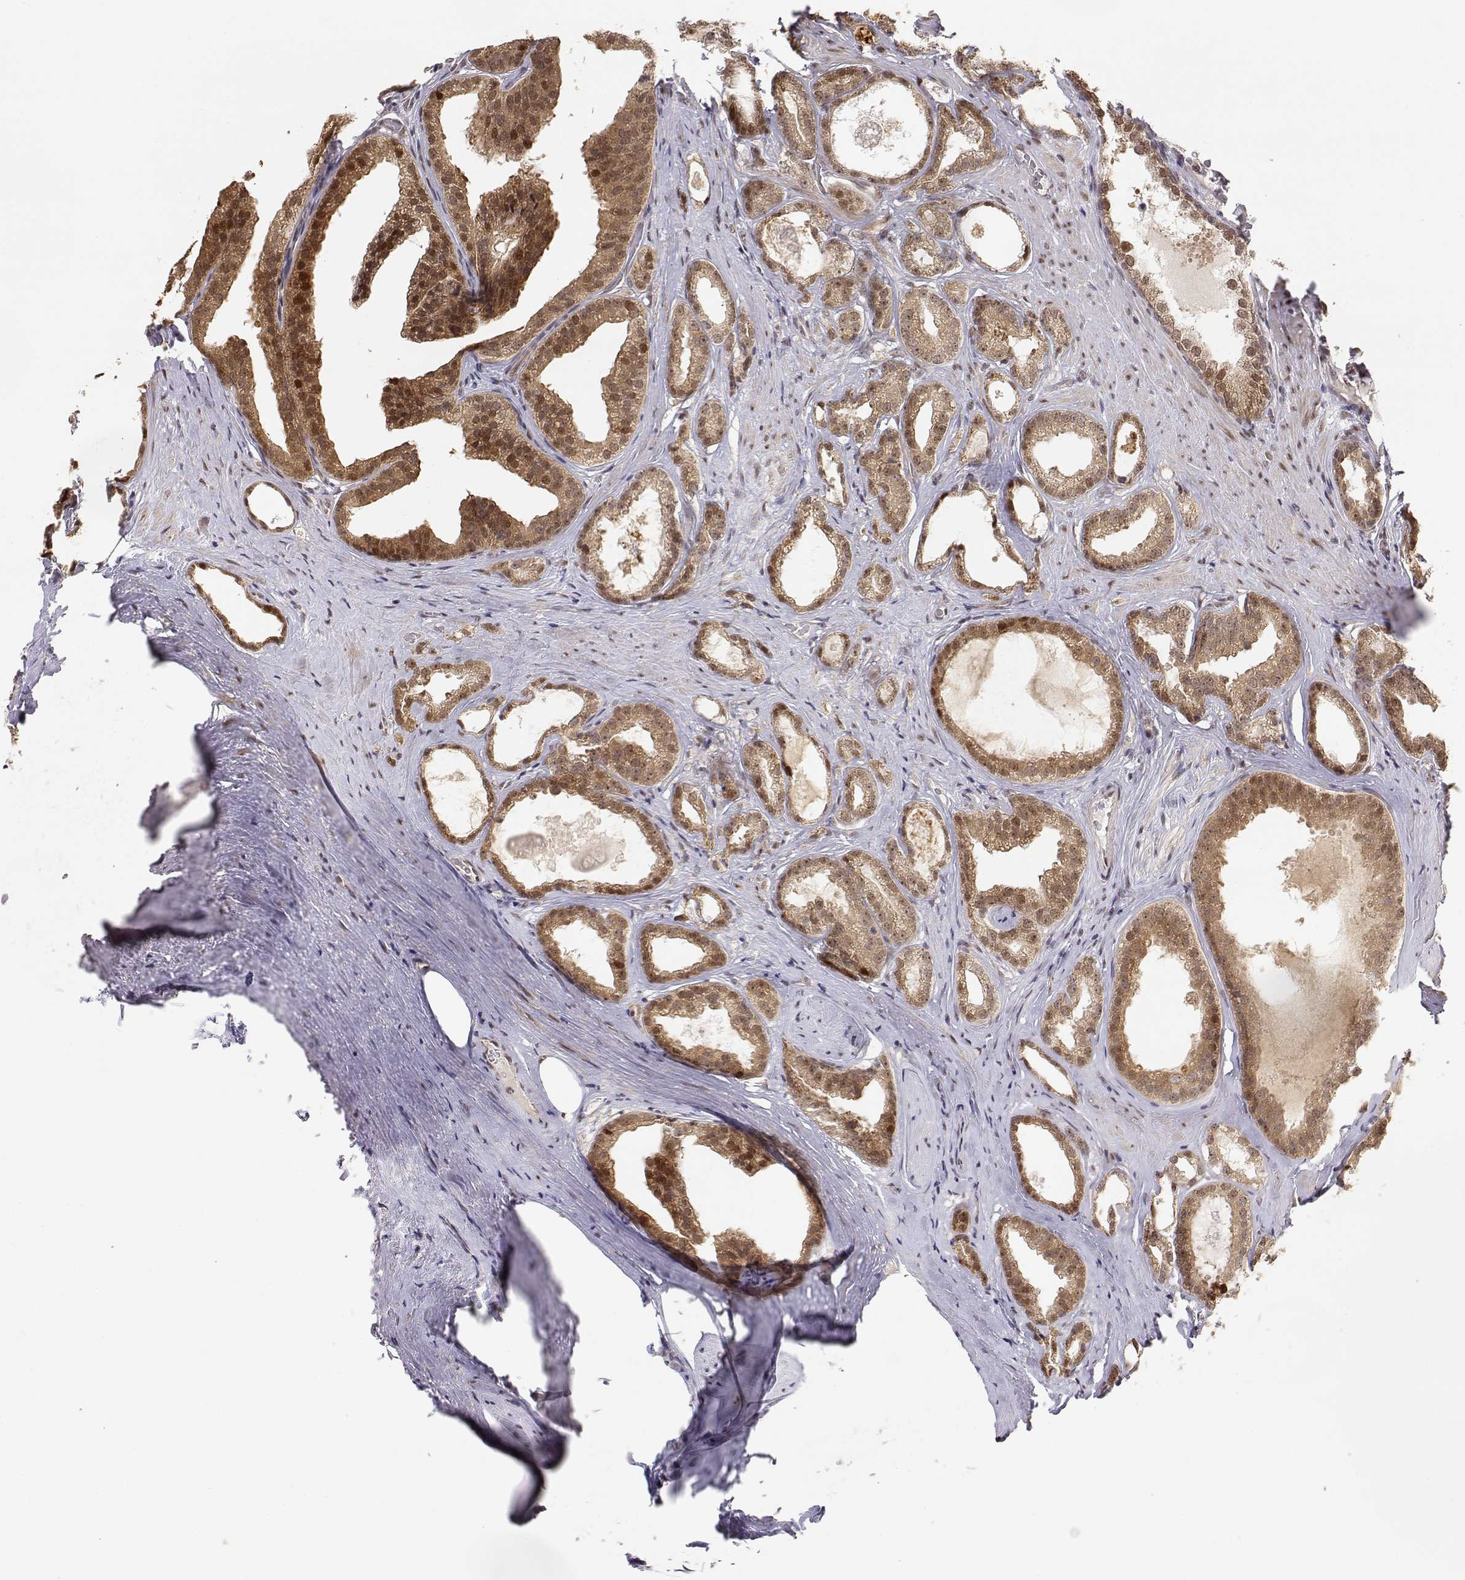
{"staining": {"intensity": "moderate", "quantity": ">75%", "location": "cytoplasmic/membranous,nuclear"}, "tissue": "prostate cancer", "cell_type": "Tumor cells", "image_type": "cancer", "snomed": [{"axis": "morphology", "description": "Adenocarcinoma, Low grade"}, {"axis": "topography", "description": "Prostate"}], "caption": "The histopathology image shows a brown stain indicating the presence of a protein in the cytoplasmic/membranous and nuclear of tumor cells in prostate low-grade adenocarcinoma.", "gene": "BRCA1", "patient": {"sex": "male", "age": 65}}